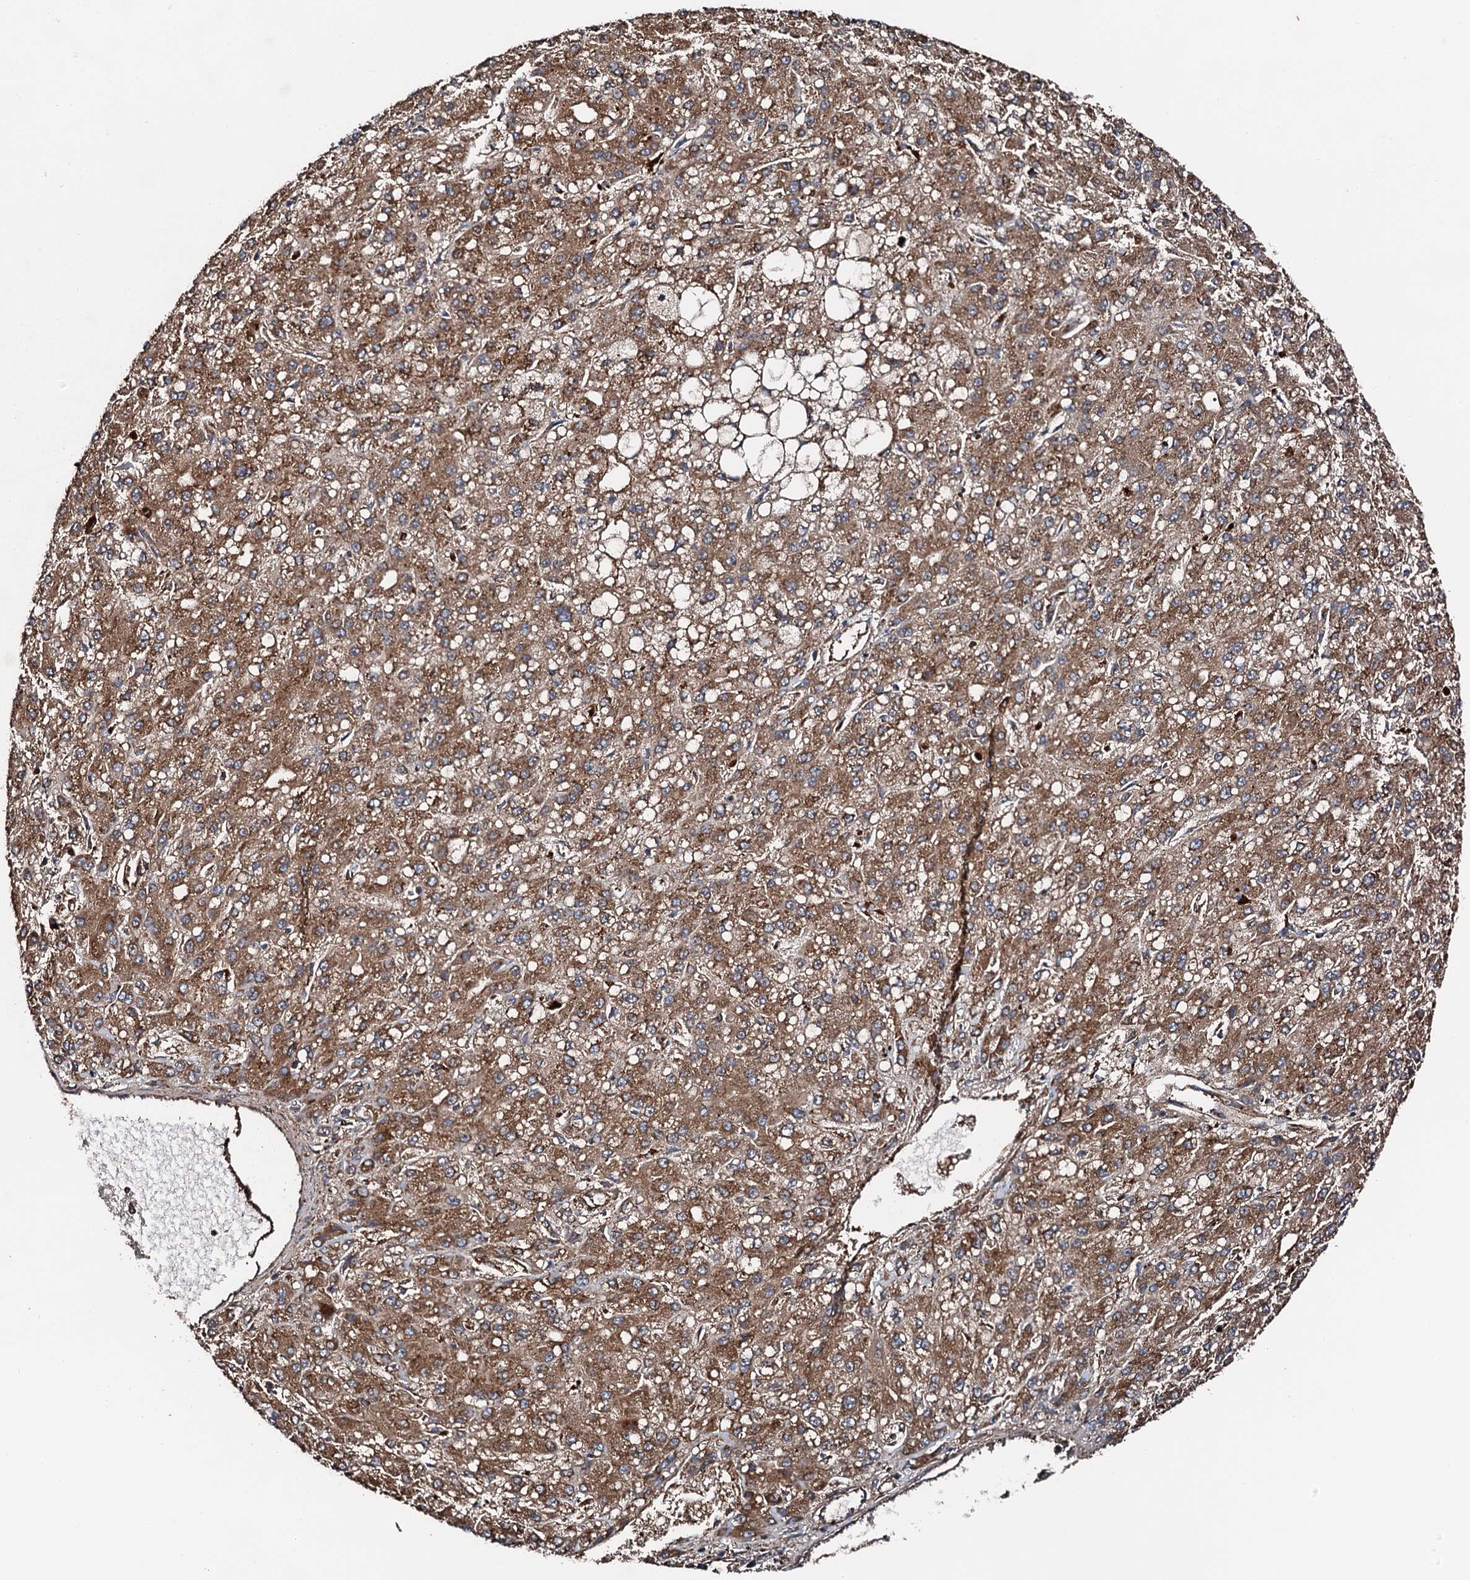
{"staining": {"intensity": "moderate", "quantity": ">75%", "location": "cytoplasmic/membranous"}, "tissue": "liver cancer", "cell_type": "Tumor cells", "image_type": "cancer", "snomed": [{"axis": "morphology", "description": "Carcinoma, Hepatocellular, NOS"}, {"axis": "topography", "description": "Liver"}], "caption": "Immunohistochemical staining of human liver cancer (hepatocellular carcinoma) exhibits medium levels of moderate cytoplasmic/membranous positivity in about >75% of tumor cells.", "gene": "FLYWCH1", "patient": {"sex": "male", "age": 67}}